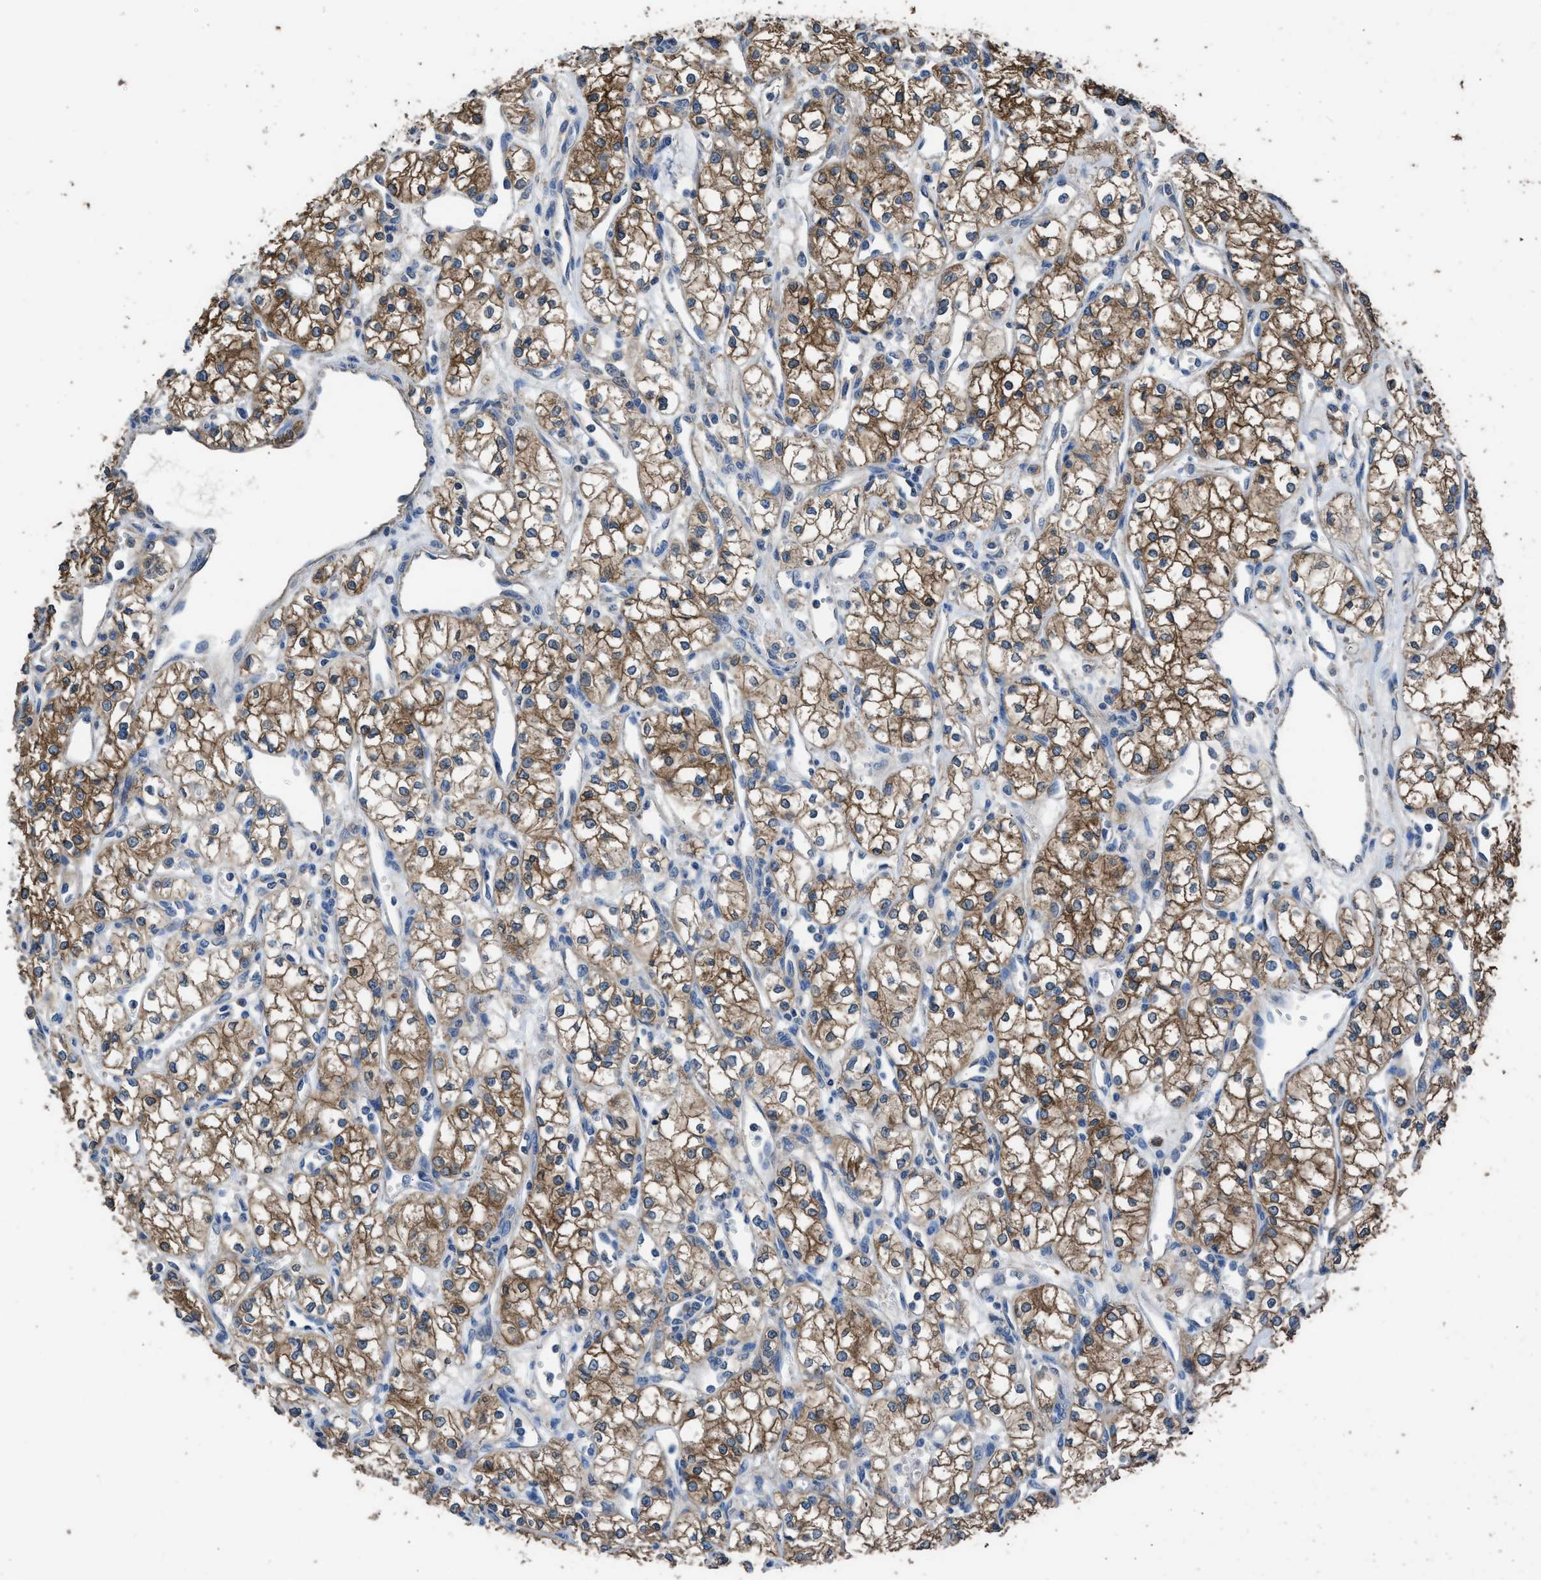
{"staining": {"intensity": "moderate", "quantity": ">75%", "location": "cytoplasmic/membranous"}, "tissue": "renal cancer", "cell_type": "Tumor cells", "image_type": "cancer", "snomed": [{"axis": "morphology", "description": "Adenocarcinoma, NOS"}, {"axis": "topography", "description": "Kidney"}], "caption": "Immunohistochemical staining of human adenocarcinoma (renal) displays medium levels of moderate cytoplasmic/membranous protein staining in about >75% of tumor cells.", "gene": "ITSN1", "patient": {"sex": "male", "age": 59}}